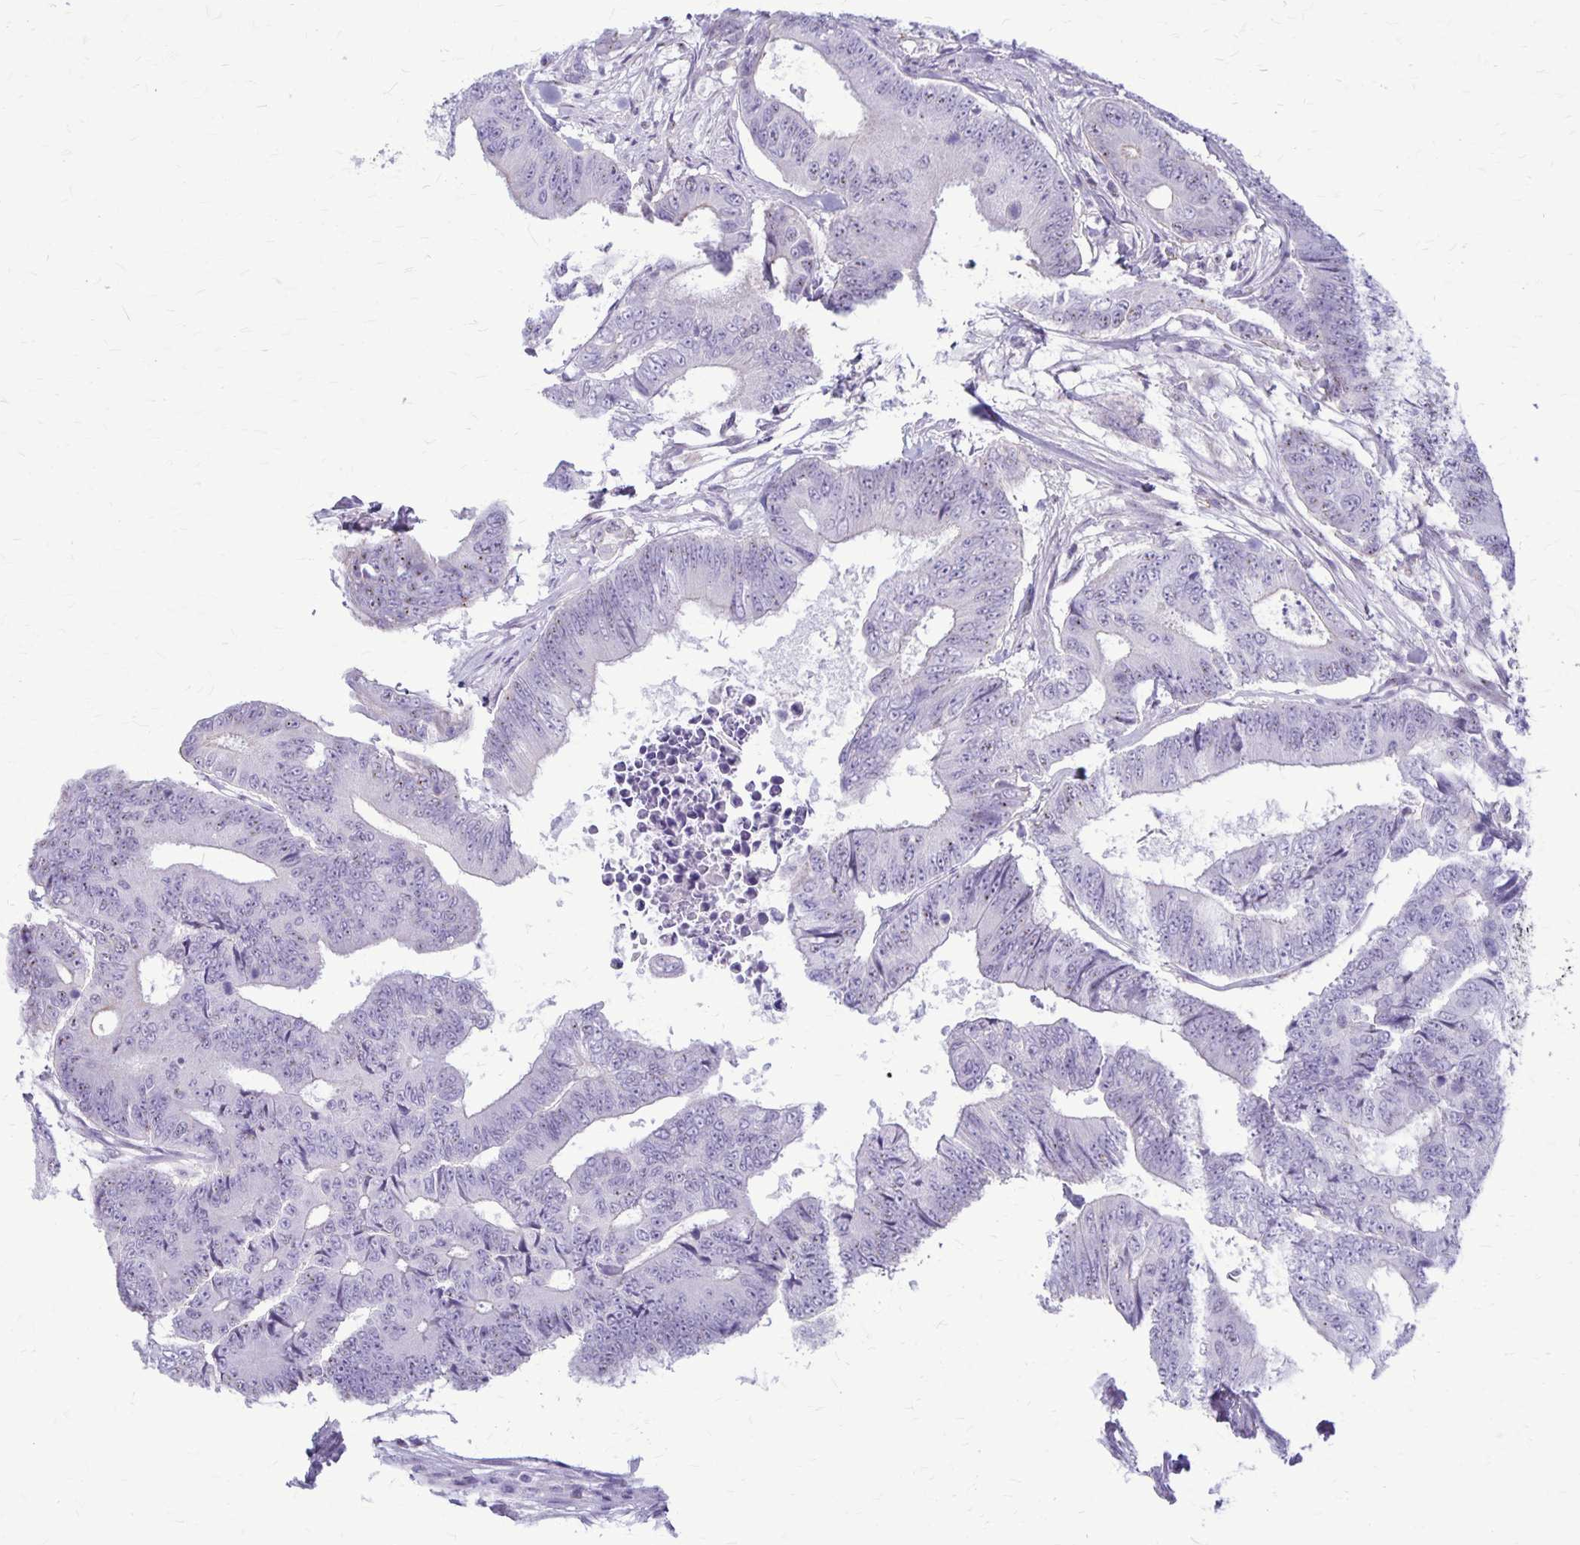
{"staining": {"intensity": "negative", "quantity": "none", "location": "none"}, "tissue": "colorectal cancer", "cell_type": "Tumor cells", "image_type": "cancer", "snomed": [{"axis": "morphology", "description": "Adenocarcinoma, NOS"}, {"axis": "topography", "description": "Colon"}], "caption": "Human colorectal cancer (adenocarcinoma) stained for a protein using IHC displays no staining in tumor cells.", "gene": "GP9", "patient": {"sex": "female", "age": 48}}